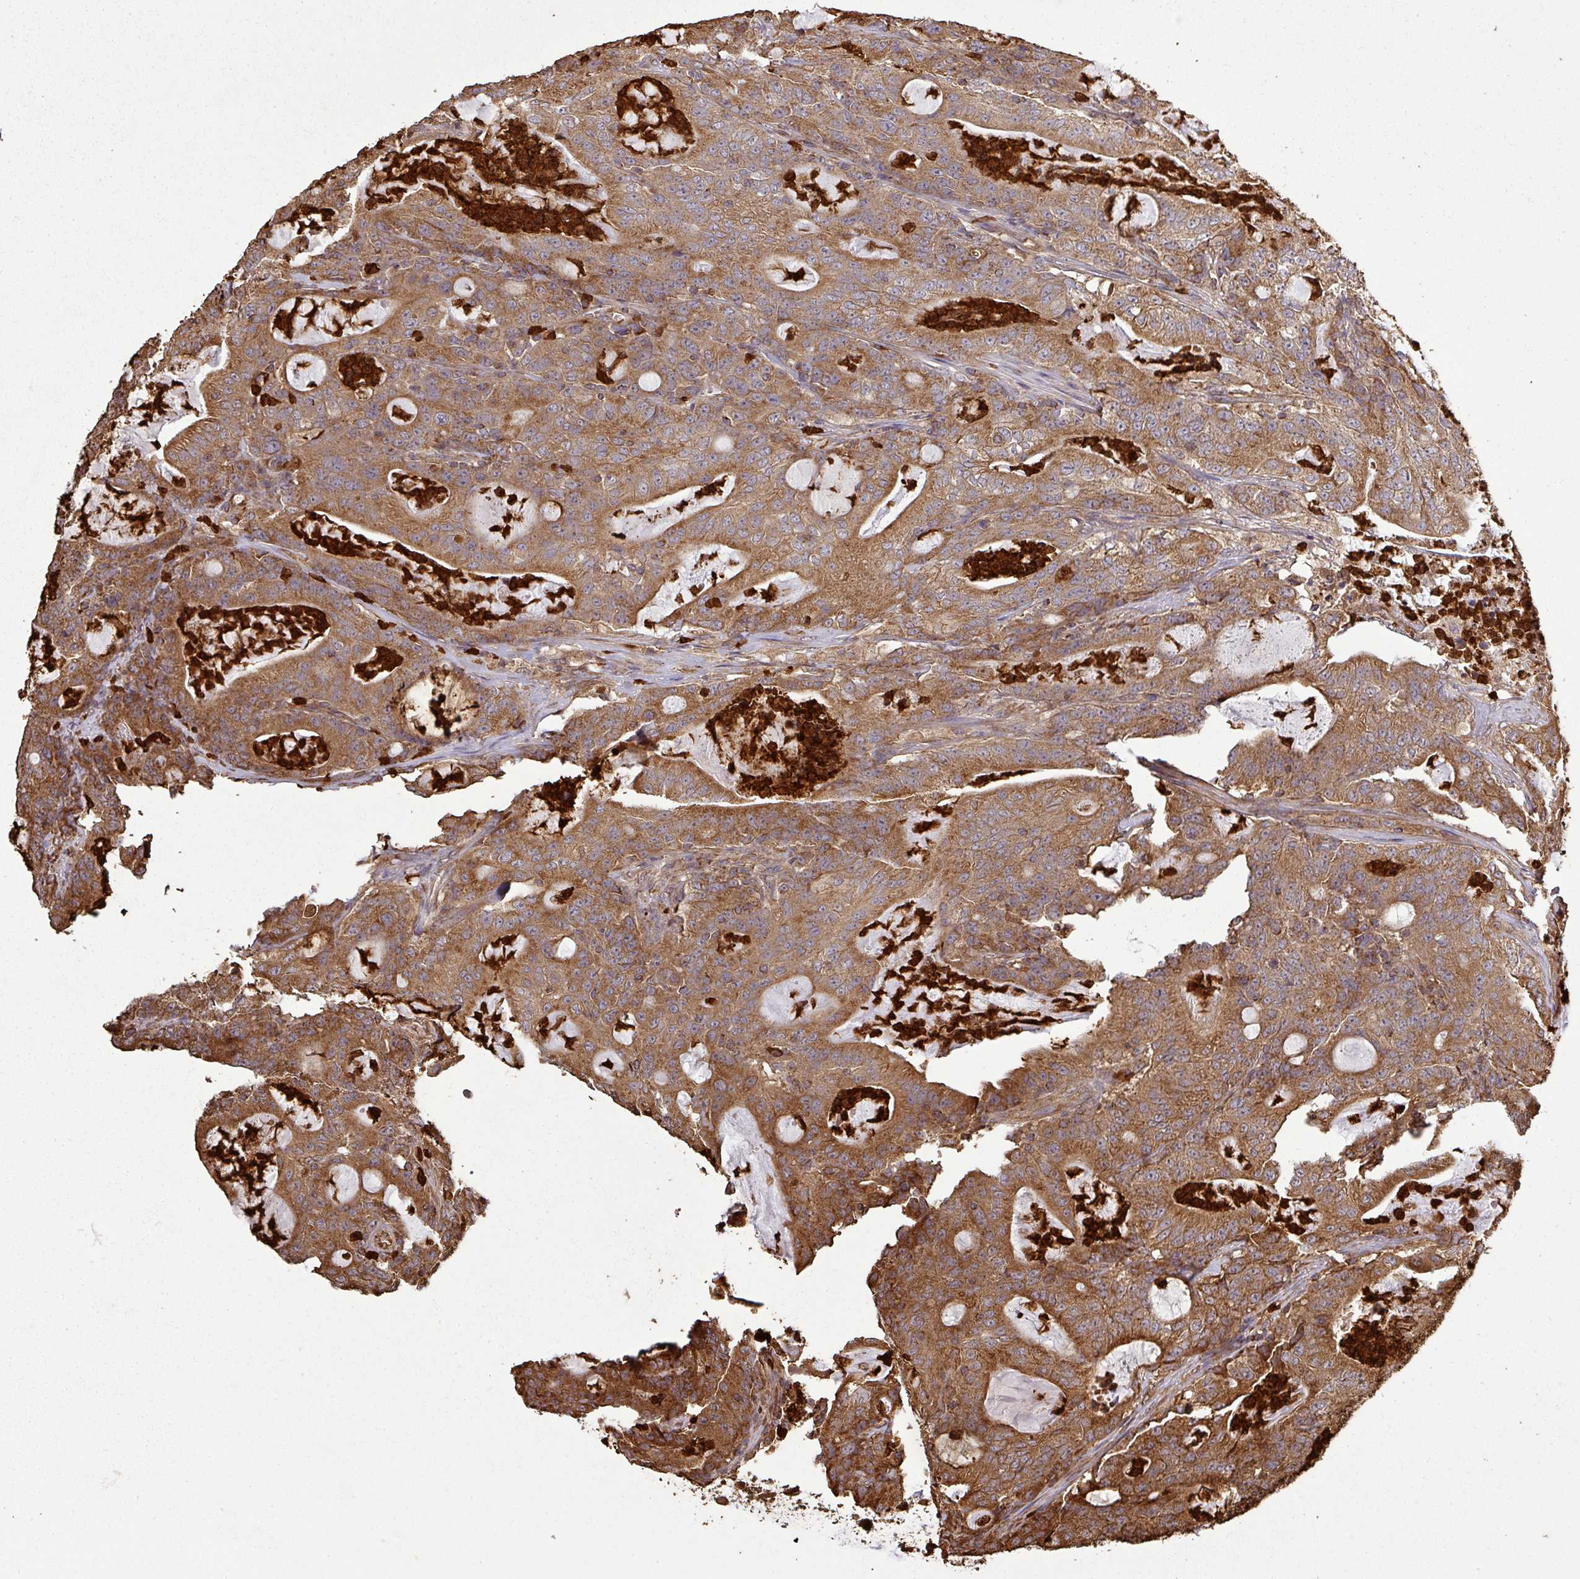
{"staining": {"intensity": "moderate", "quantity": ">75%", "location": "cytoplasmic/membranous"}, "tissue": "colorectal cancer", "cell_type": "Tumor cells", "image_type": "cancer", "snomed": [{"axis": "morphology", "description": "Adenocarcinoma, NOS"}, {"axis": "topography", "description": "Colon"}], "caption": "Tumor cells exhibit medium levels of moderate cytoplasmic/membranous staining in about >75% of cells in human adenocarcinoma (colorectal).", "gene": "PLEKHM1", "patient": {"sex": "male", "age": 83}}